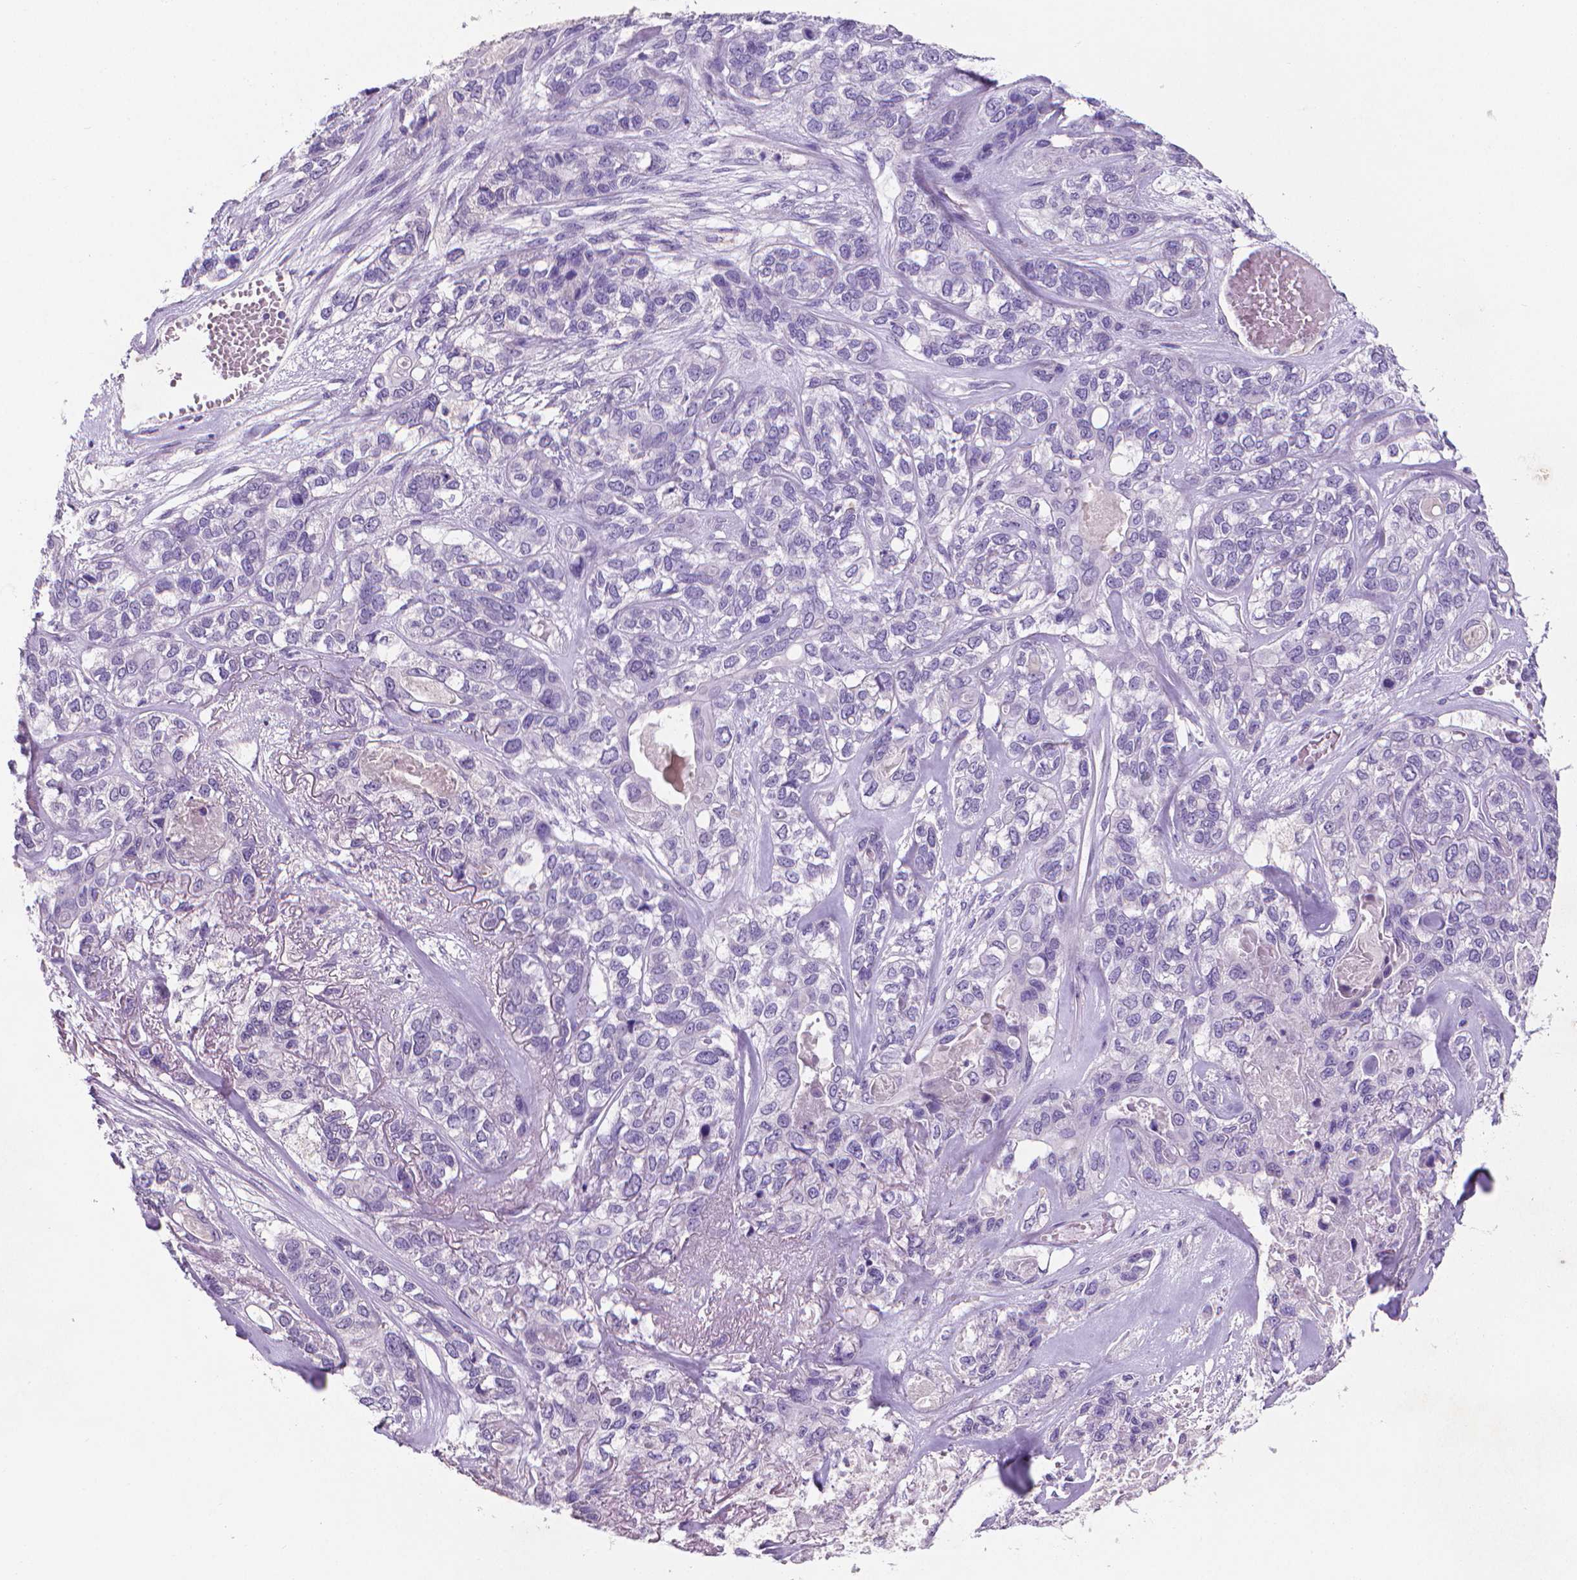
{"staining": {"intensity": "negative", "quantity": "none", "location": "none"}, "tissue": "lung cancer", "cell_type": "Tumor cells", "image_type": "cancer", "snomed": [{"axis": "morphology", "description": "Squamous cell carcinoma, NOS"}, {"axis": "topography", "description": "Lung"}], "caption": "Lung squamous cell carcinoma stained for a protein using immunohistochemistry (IHC) demonstrates no expression tumor cells.", "gene": "XPNPEP2", "patient": {"sex": "female", "age": 70}}